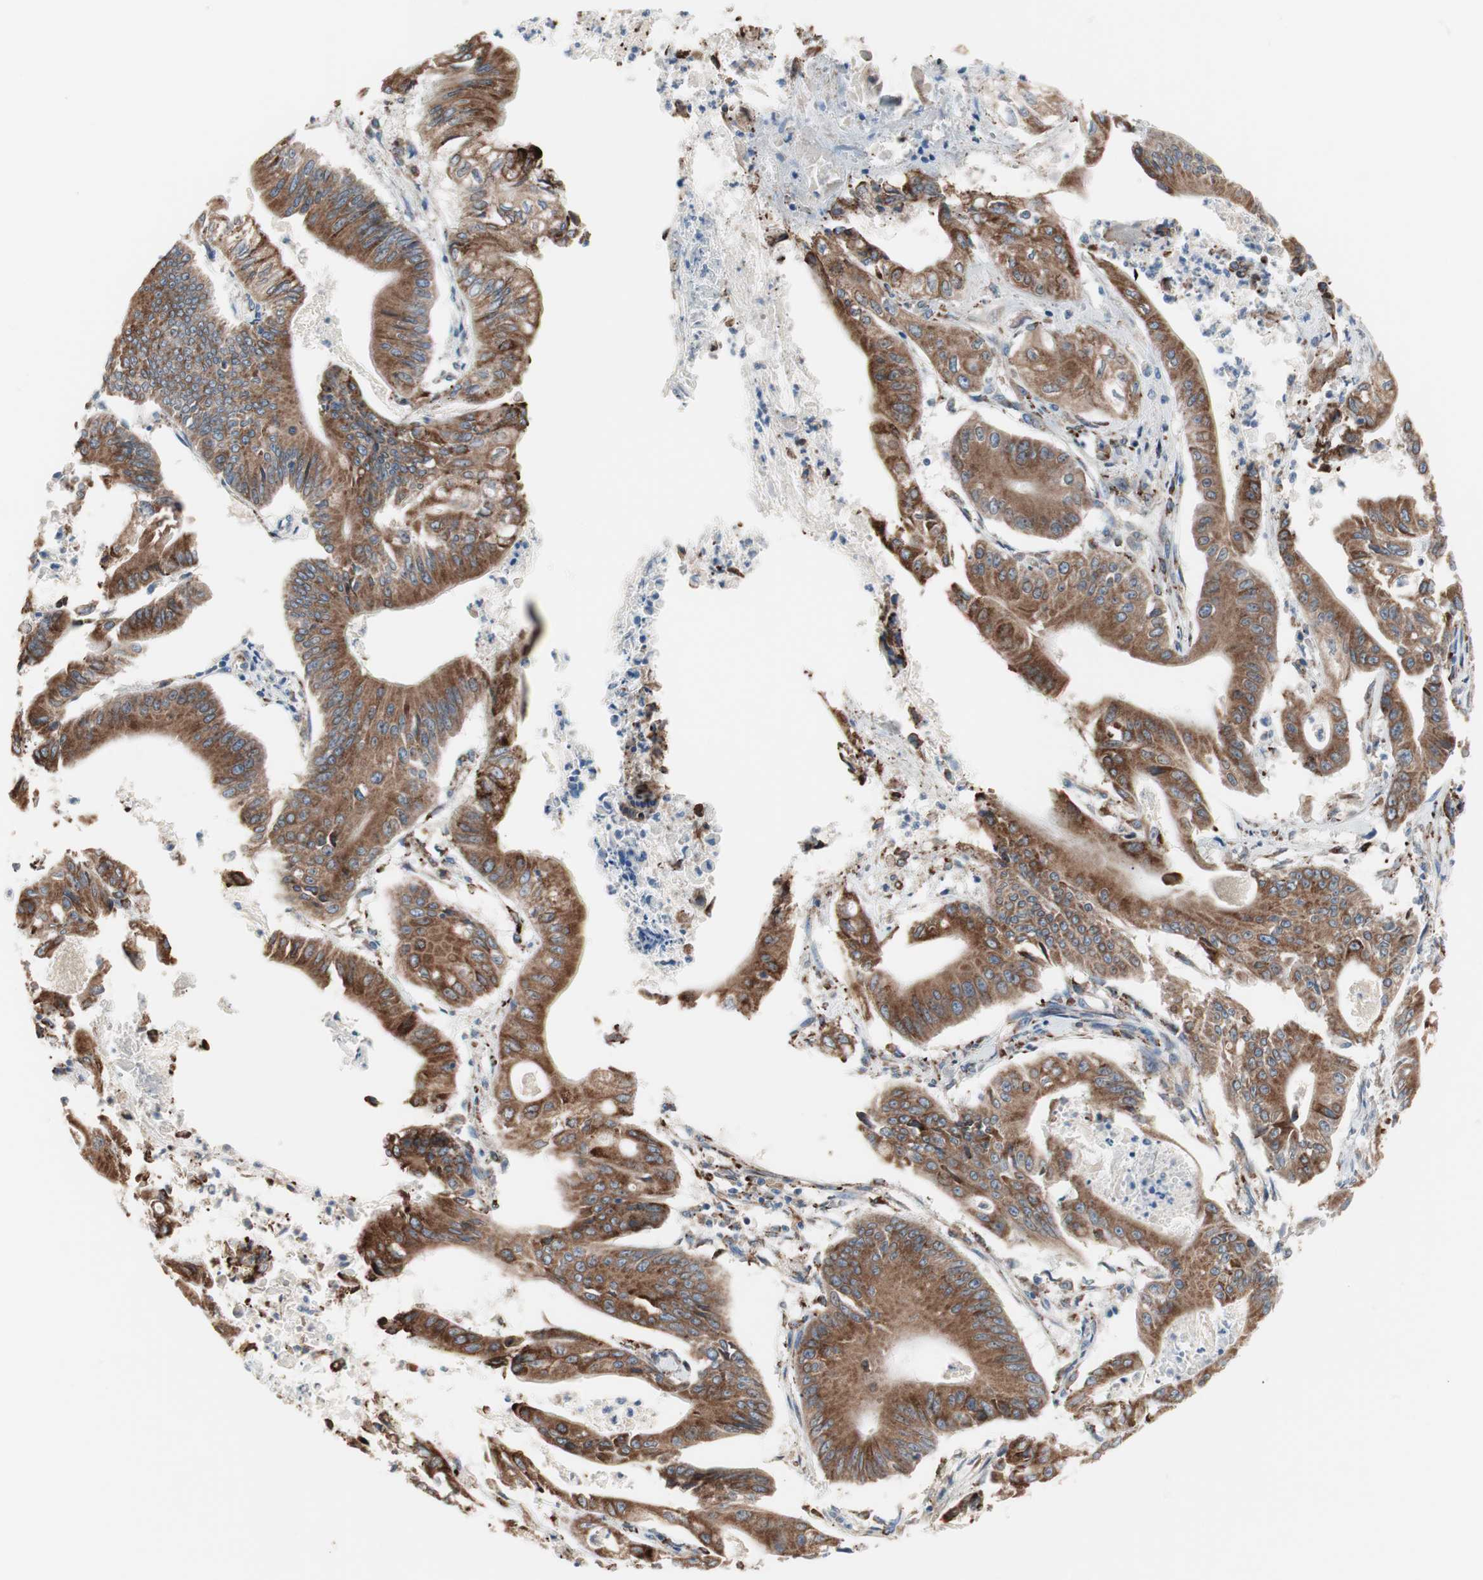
{"staining": {"intensity": "strong", "quantity": ">75%", "location": "cytoplasmic/membranous"}, "tissue": "pancreatic cancer", "cell_type": "Tumor cells", "image_type": "cancer", "snomed": [{"axis": "morphology", "description": "Normal tissue, NOS"}, {"axis": "topography", "description": "Lymph node"}], "caption": "Human pancreatic cancer stained with a protein marker demonstrates strong staining in tumor cells.", "gene": "SLC27A4", "patient": {"sex": "male", "age": 62}}